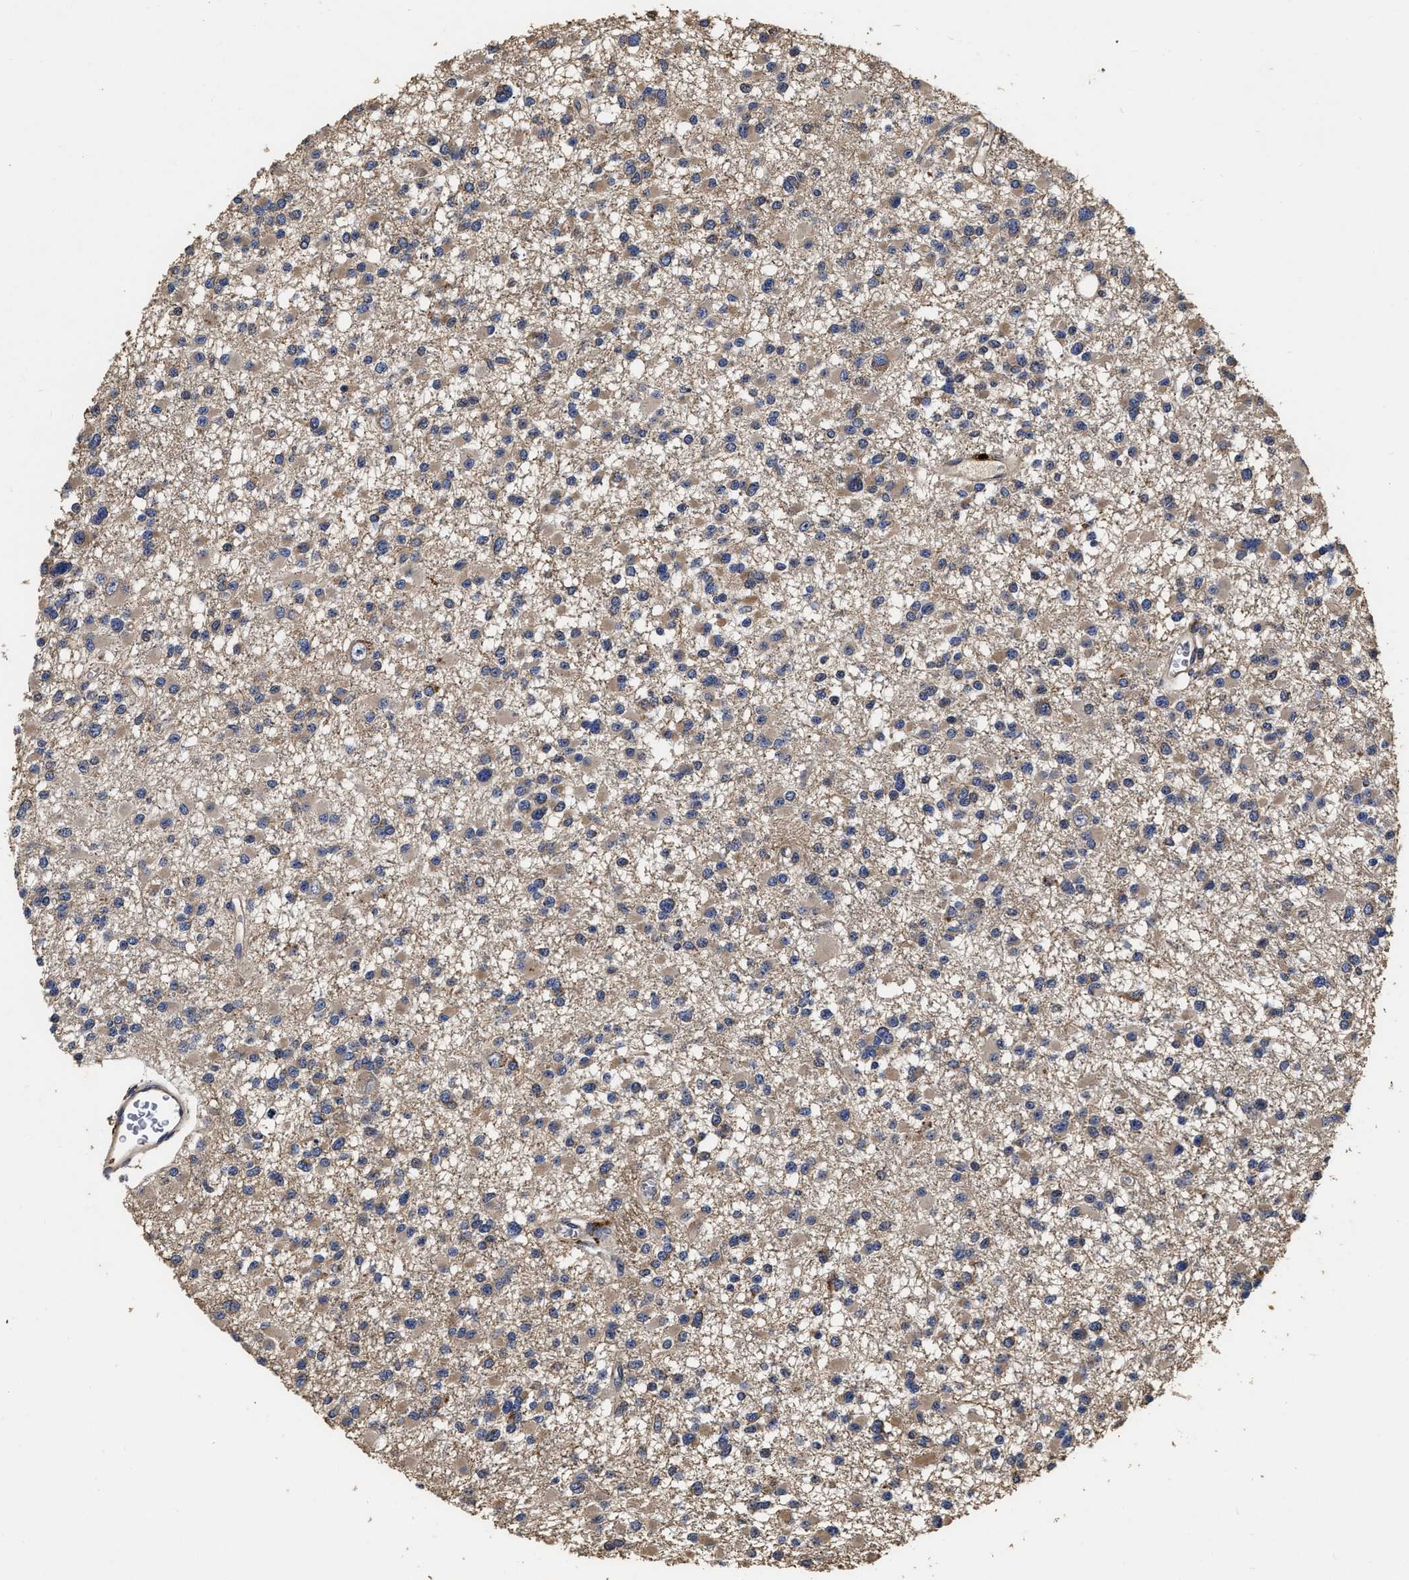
{"staining": {"intensity": "weak", "quantity": "25%-75%", "location": "cytoplasmic/membranous"}, "tissue": "glioma", "cell_type": "Tumor cells", "image_type": "cancer", "snomed": [{"axis": "morphology", "description": "Glioma, malignant, Low grade"}, {"axis": "topography", "description": "Brain"}], "caption": "Malignant glioma (low-grade) was stained to show a protein in brown. There is low levels of weak cytoplasmic/membranous positivity in approximately 25%-75% of tumor cells.", "gene": "ABCG8", "patient": {"sex": "female", "age": 22}}